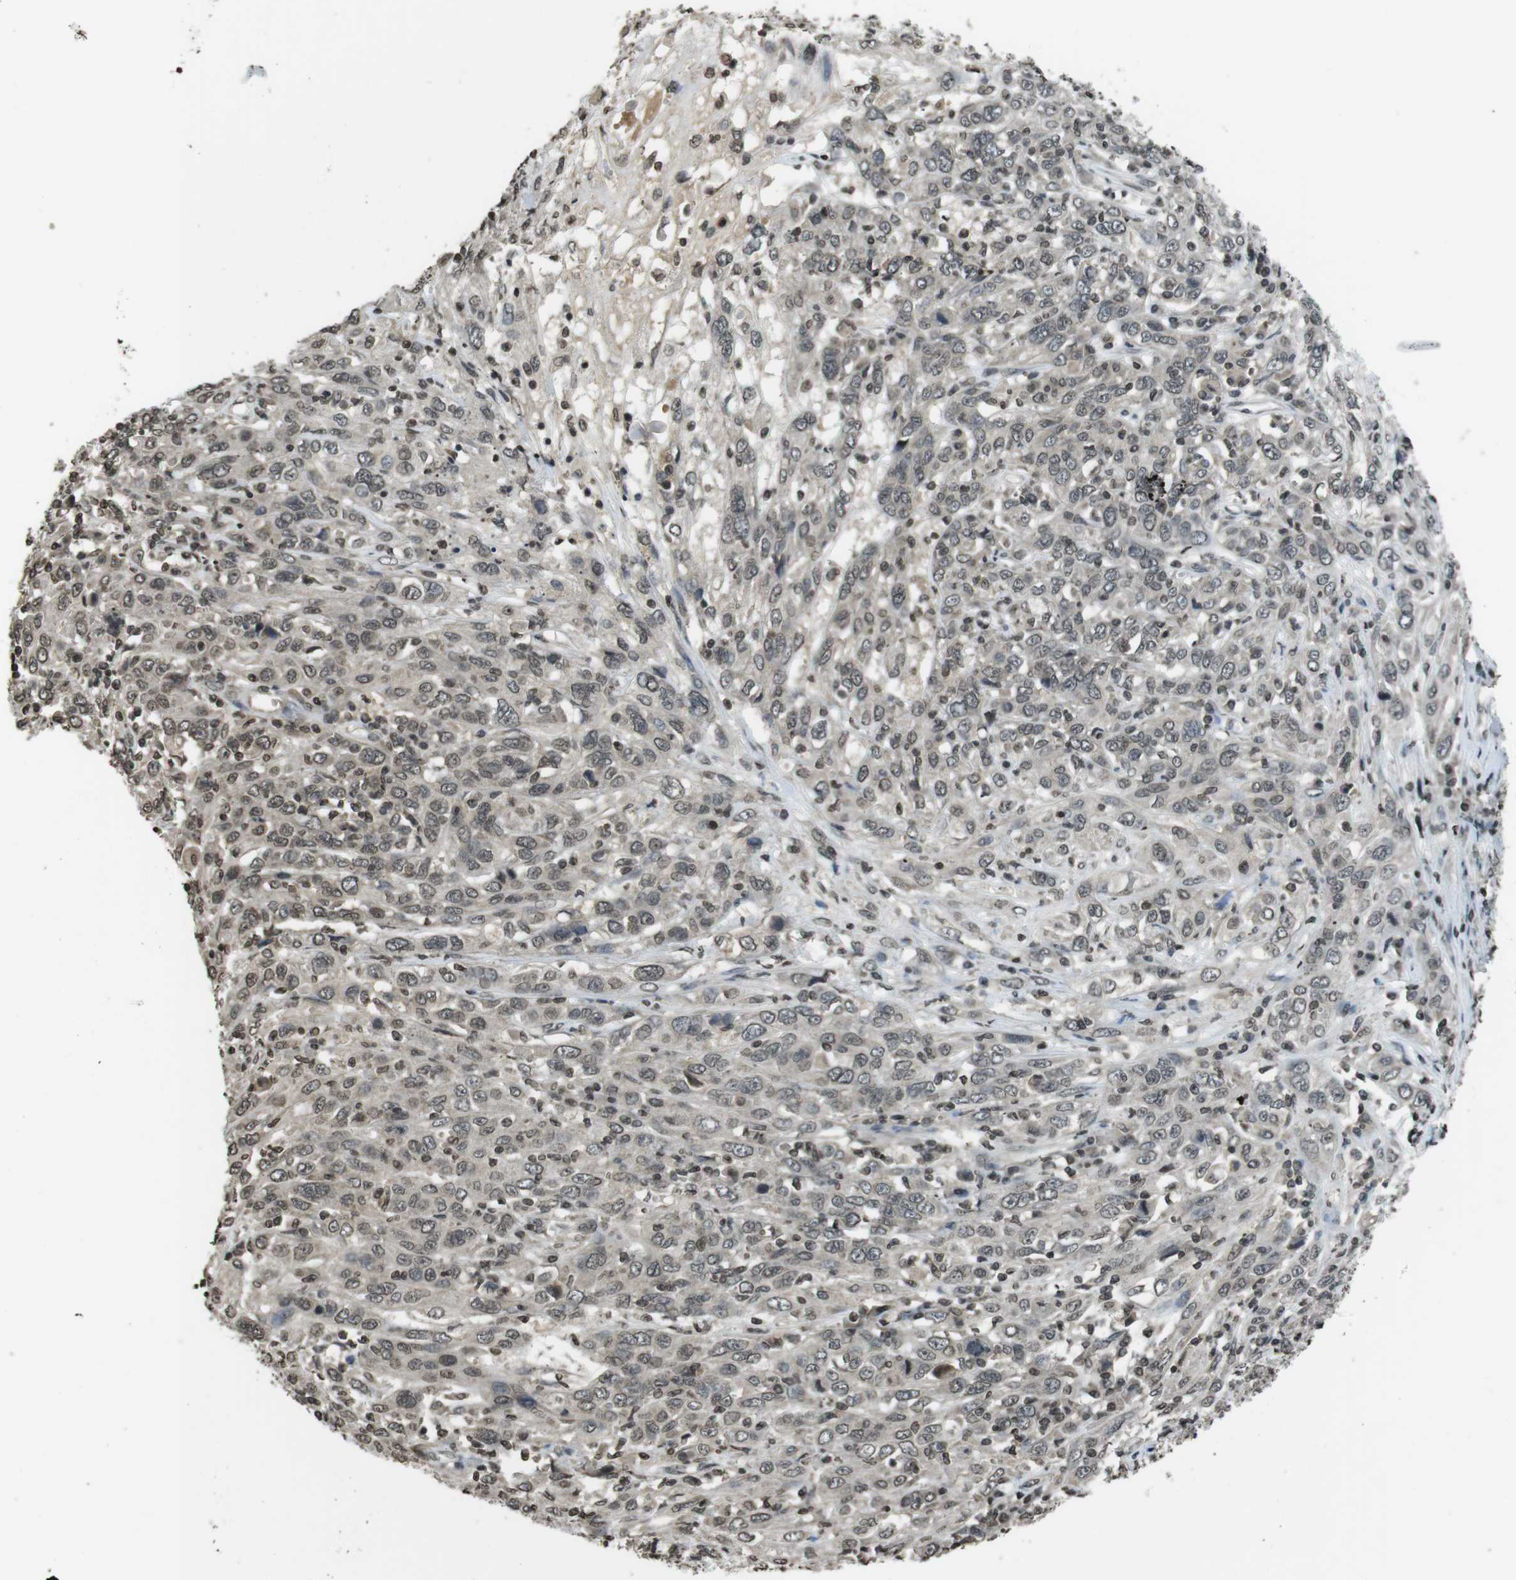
{"staining": {"intensity": "moderate", "quantity": "25%-75%", "location": "nuclear"}, "tissue": "cervical cancer", "cell_type": "Tumor cells", "image_type": "cancer", "snomed": [{"axis": "morphology", "description": "Squamous cell carcinoma, NOS"}, {"axis": "topography", "description": "Cervix"}], "caption": "A brown stain shows moderate nuclear expression of a protein in cervical cancer (squamous cell carcinoma) tumor cells.", "gene": "MAF", "patient": {"sex": "female", "age": 46}}